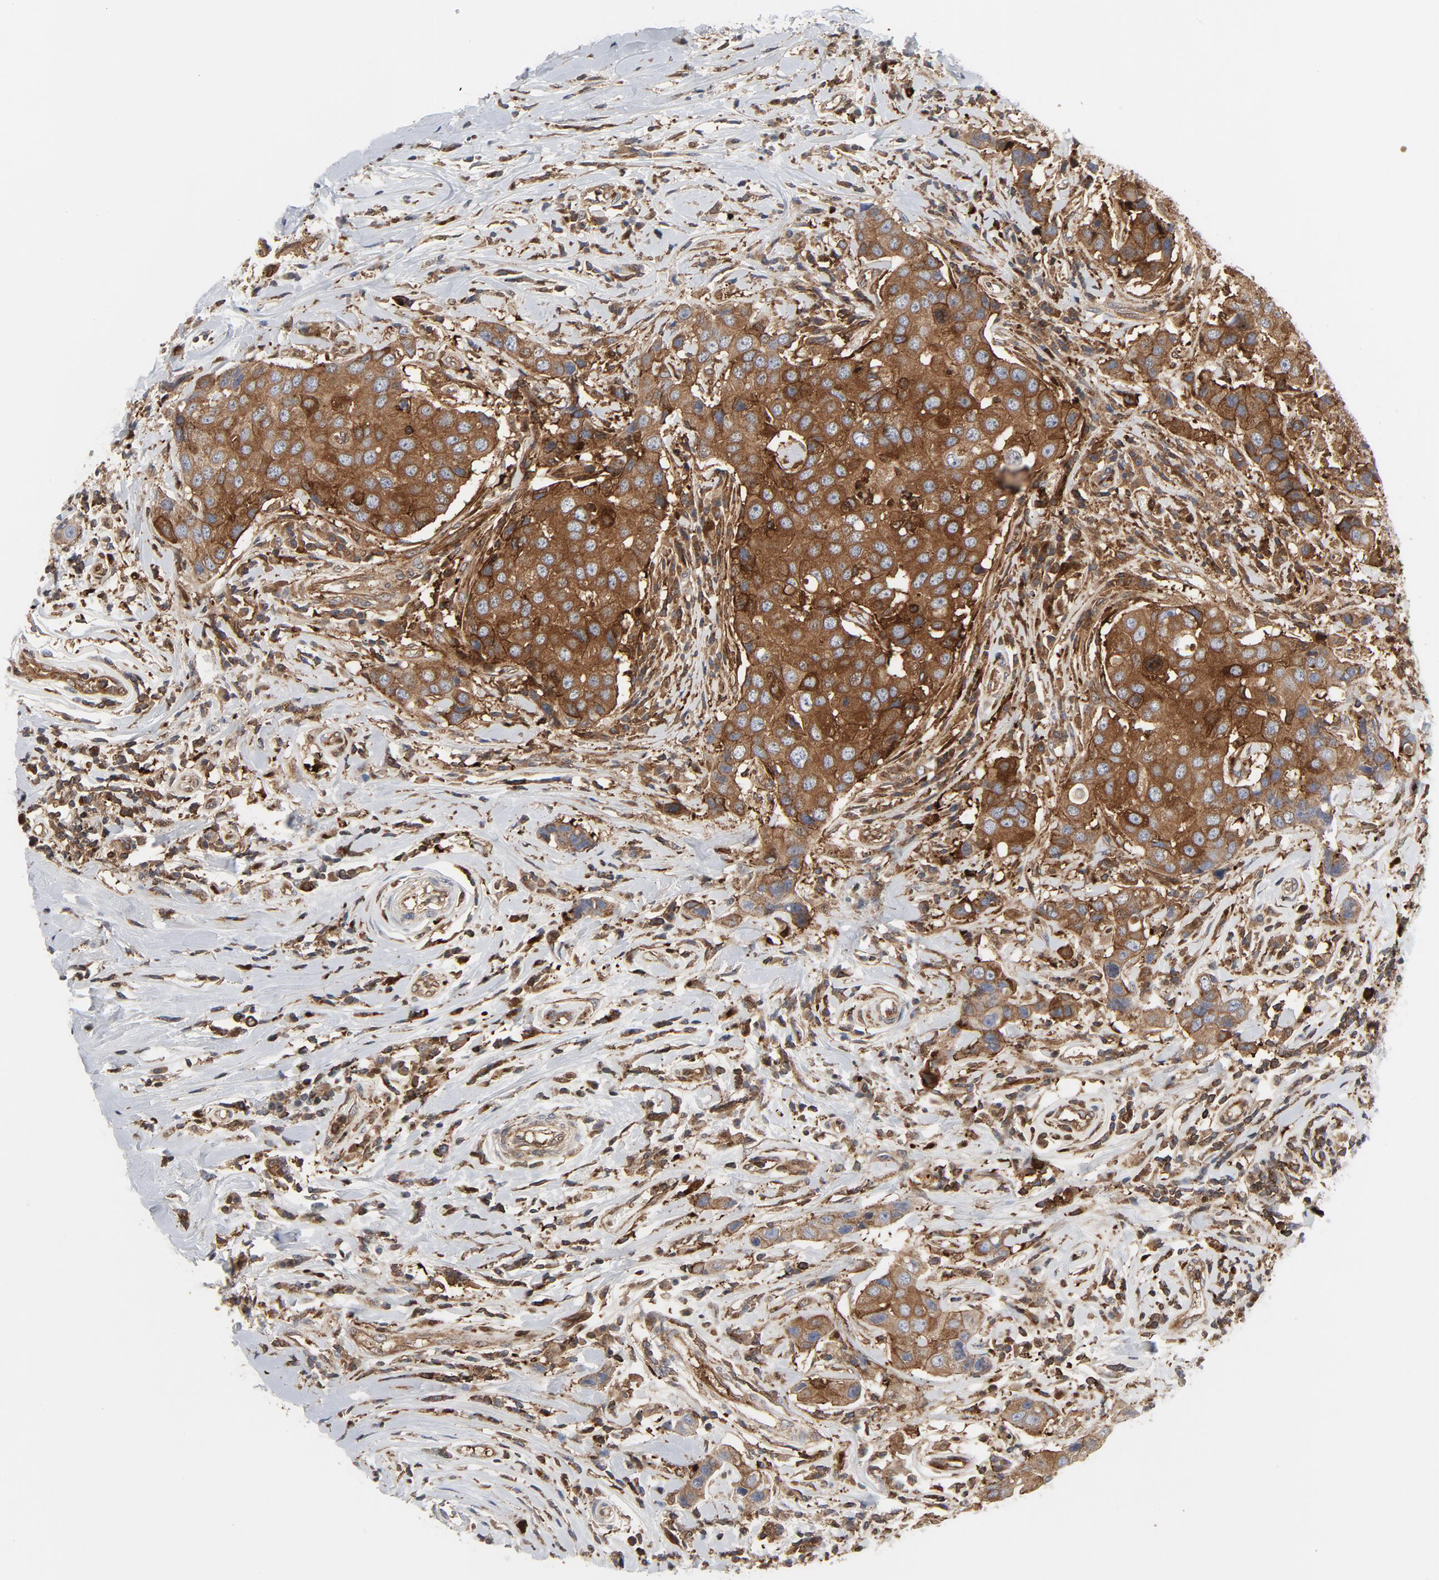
{"staining": {"intensity": "moderate", "quantity": ">75%", "location": "cytoplasmic/membranous"}, "tissue": "breast cancer", "cell_type": "Tumor cells", "image_type": "cancer", "snomed": [{"axis": "morphology", "description": "Duct carcinoma"}, {"axis": "topography", "description": "Breast"}], "caption": "Immunohistochemistry histopathology image of neoplastic tissue: human intraductal carcinoma (breast) stained using IHC exhibits medium levels of moderate protein expression localized specifically in the cytoplasmic/membranous of tumor cells, appearing as a cytoplasmic/membranous brown color.", "gene": "YES1", "patient": {"sex": "female", "age": 27}}